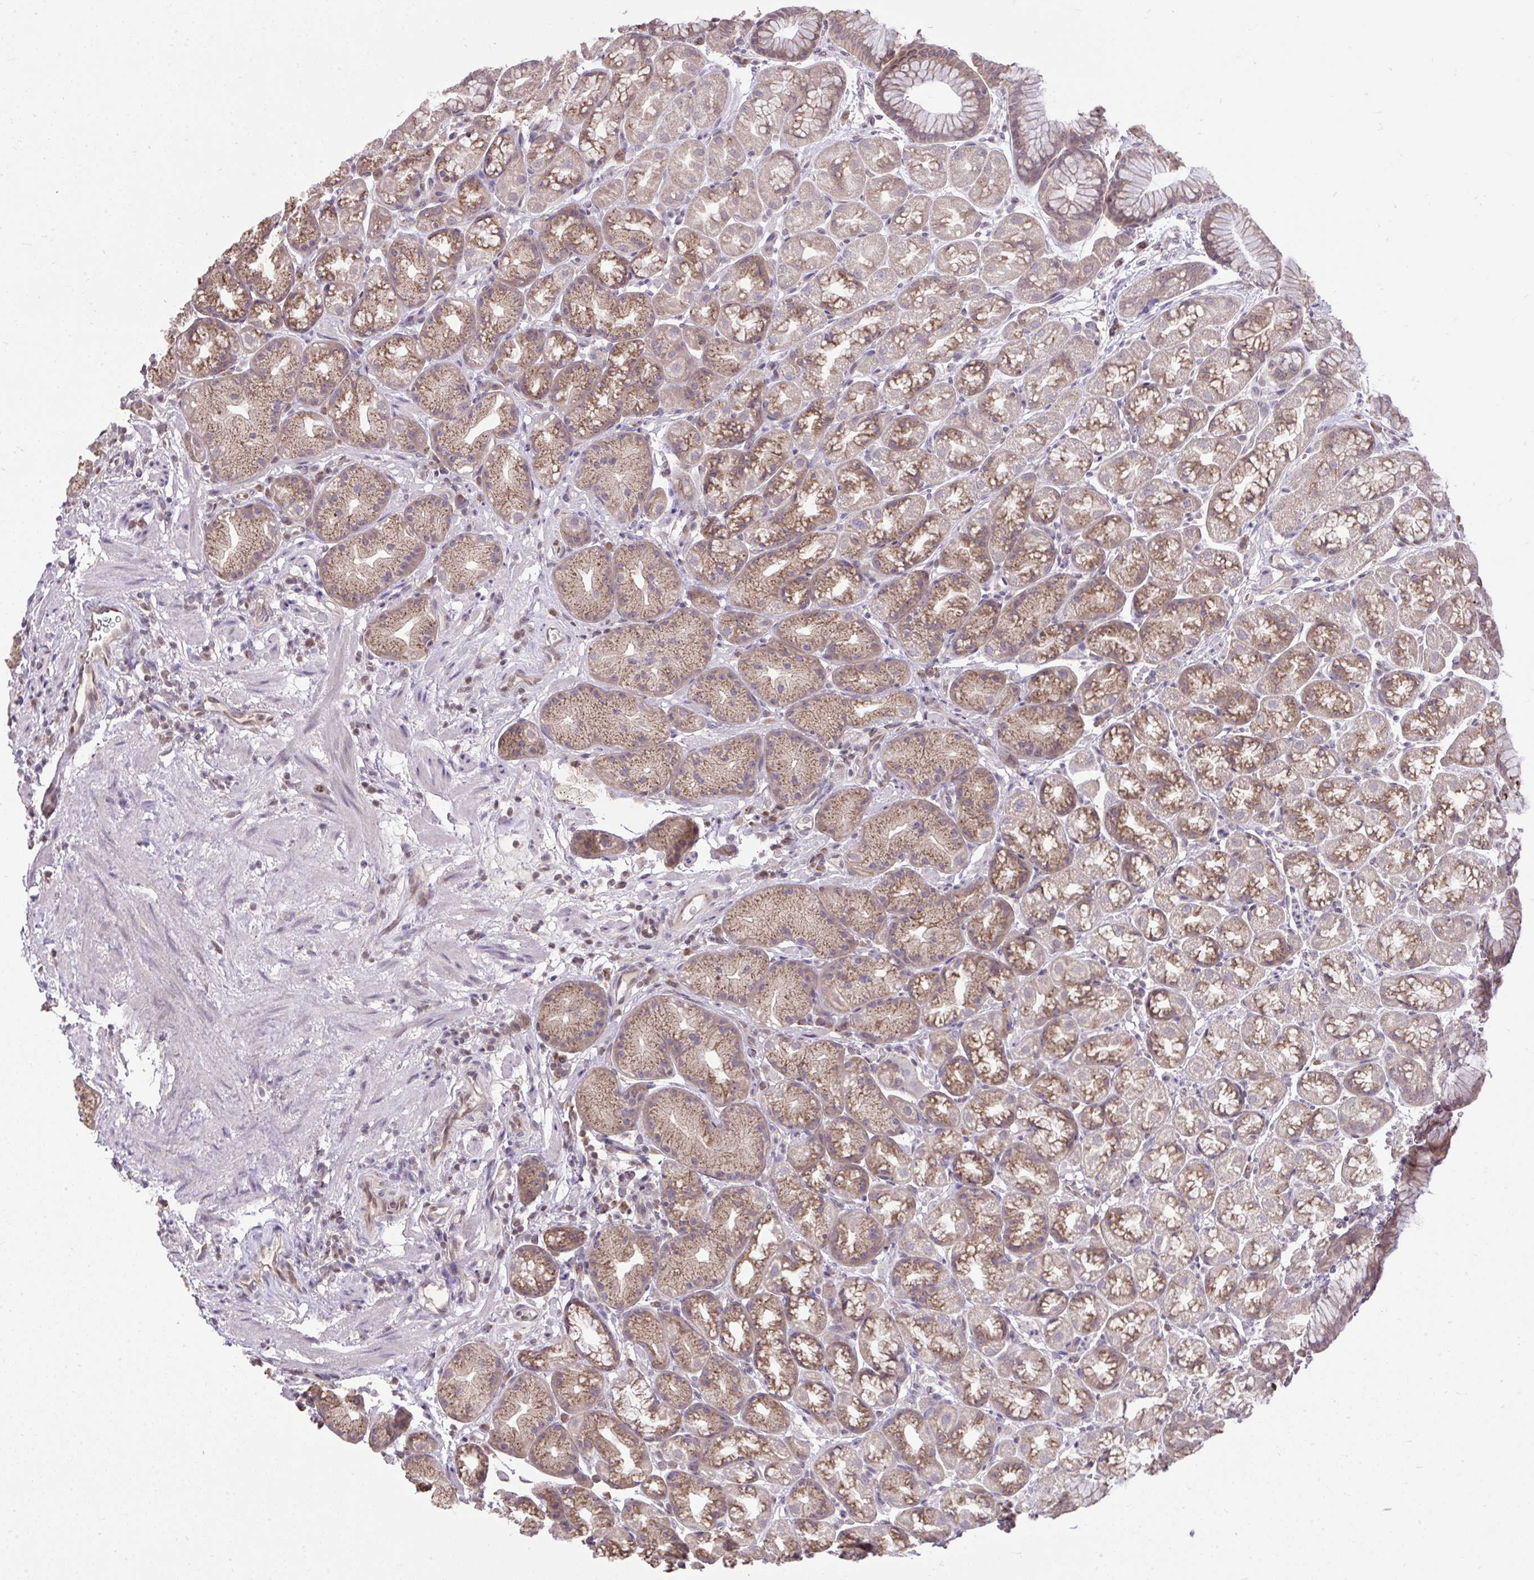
{"staining": {"intensity": "moderate", "quantity": "25%-75%", "location": "cytoplasmic/membranous"}, "tissue": "stomach", "cell_type": "Glandular cells", "image_type": "normal", "snomed": [{"axis": "morphology", "description": "Normal tissue, NOS"}, {"axis": "topography", "description": "Stomach, lower"}], "caption": "Immunohistochemistry (IHC) of normal stomach displays medium levels of moderate cytoplasmic/membranous staining in about 25%-75% of glandular cells. (Stains: DAB in brown, nuclei in blue, Microscopy: brightfield microscopy at high magnification).", "gene": "CYP20A1", "patient": {"sex": "male", "age": 67}}